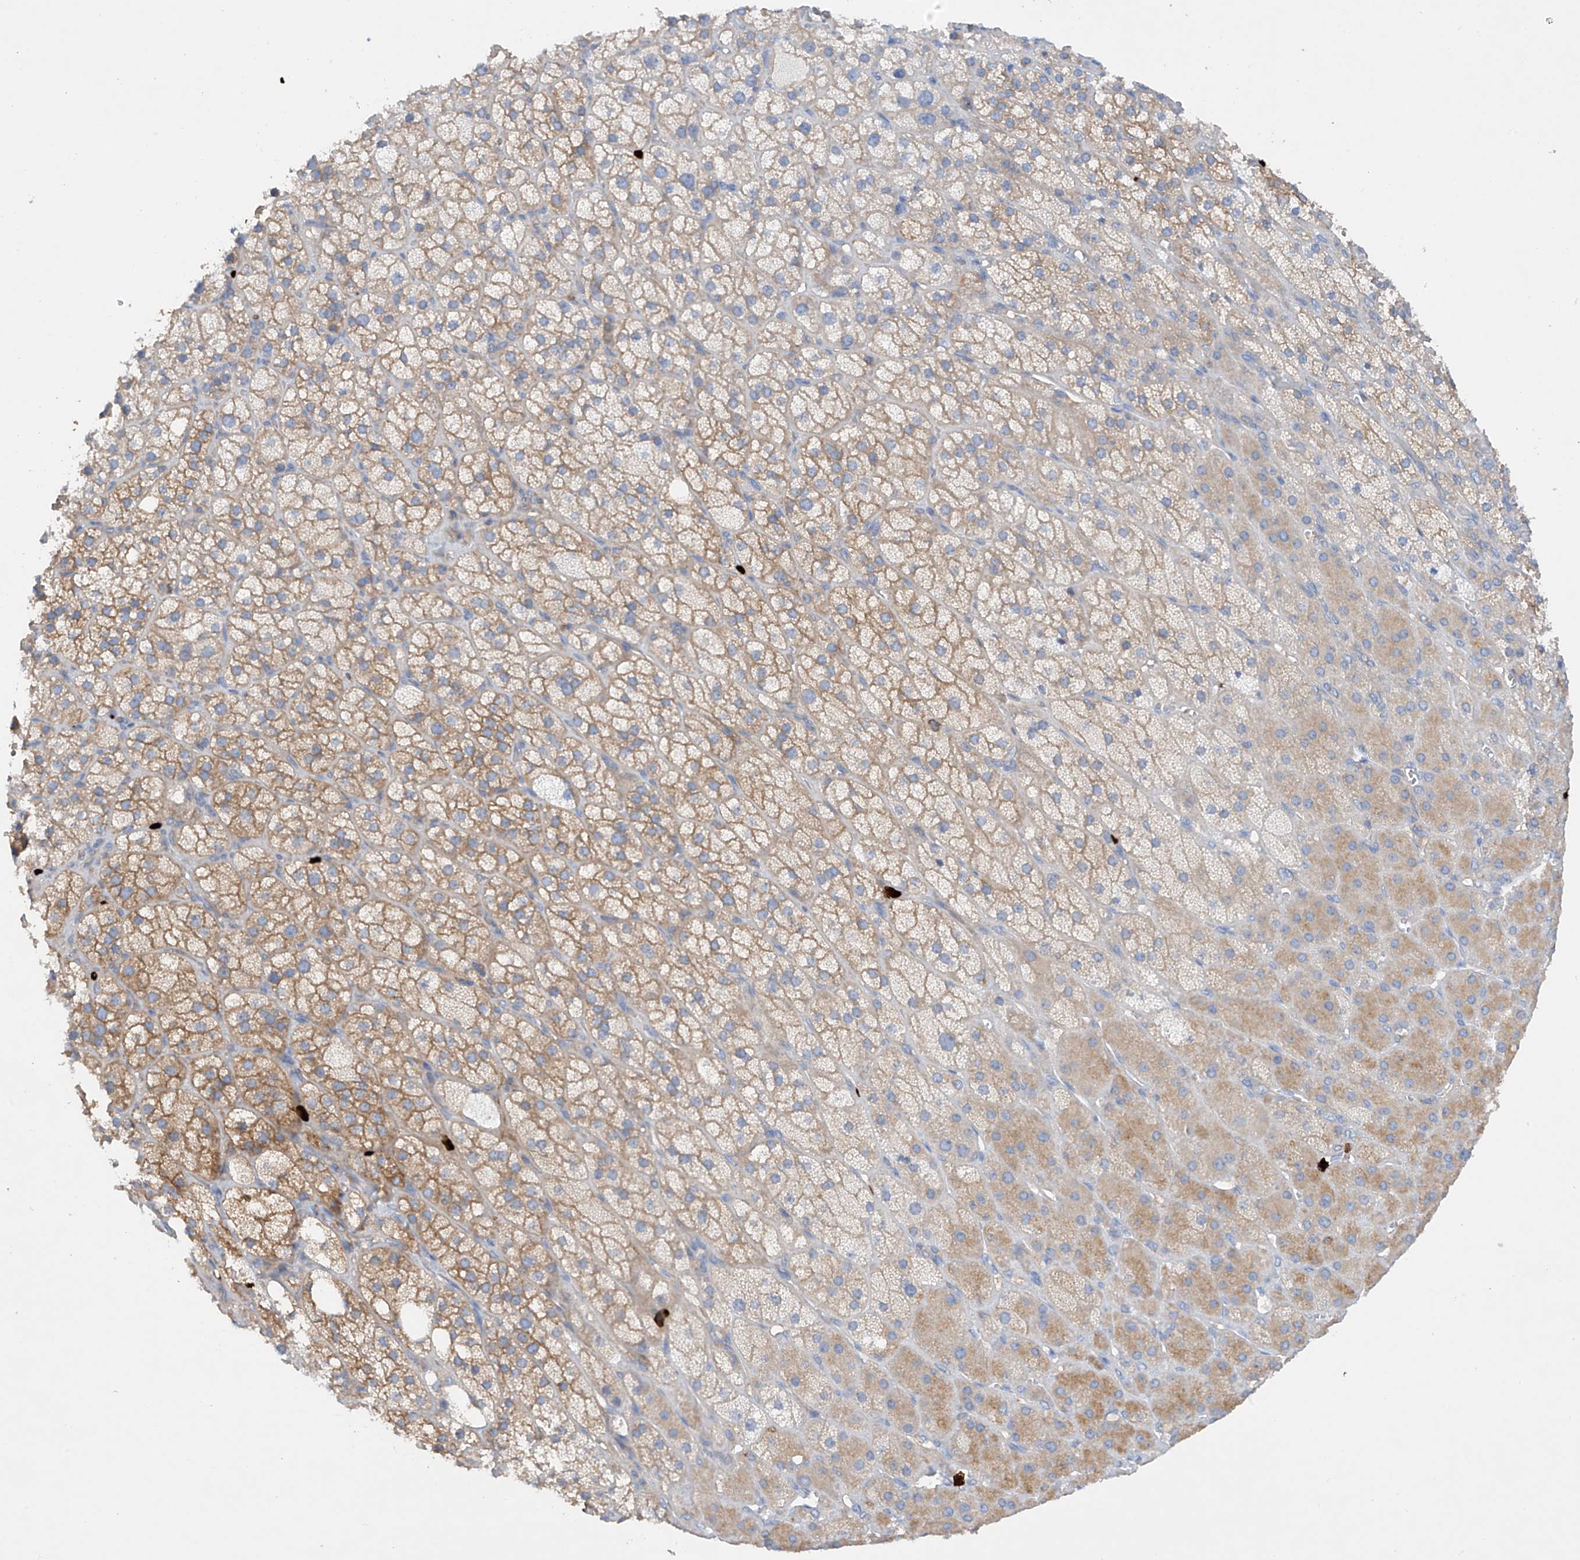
{"staining": {"intensity": "moderate", "quantity": "25%-75%", "location": "cytoplasmic/membranous"}, "tissue": "adrenal gland", "cell_type": "Glandular cells", "image_type": "normal", "snomed": [{"axis": "morphology", "description": "Normal tissue, NOS"}, {"axis": "topography", "description": "Adrenal gland"}], "caption": "Immunohistochemistry (IHC) staining of normal adrenal gland, which shows medium levels of moderate cytoplasmic/membranous positivity in about 25%-75% of glandular cells indicating moderate cytoplasmic/membranous protein staining. The staining was performed using DAB (brown) for protein detection and nuclei were counterstained in hematoxylin (blue).", "gene": "PHACTR2", "patient": {"sex": "male", "age": 61}}